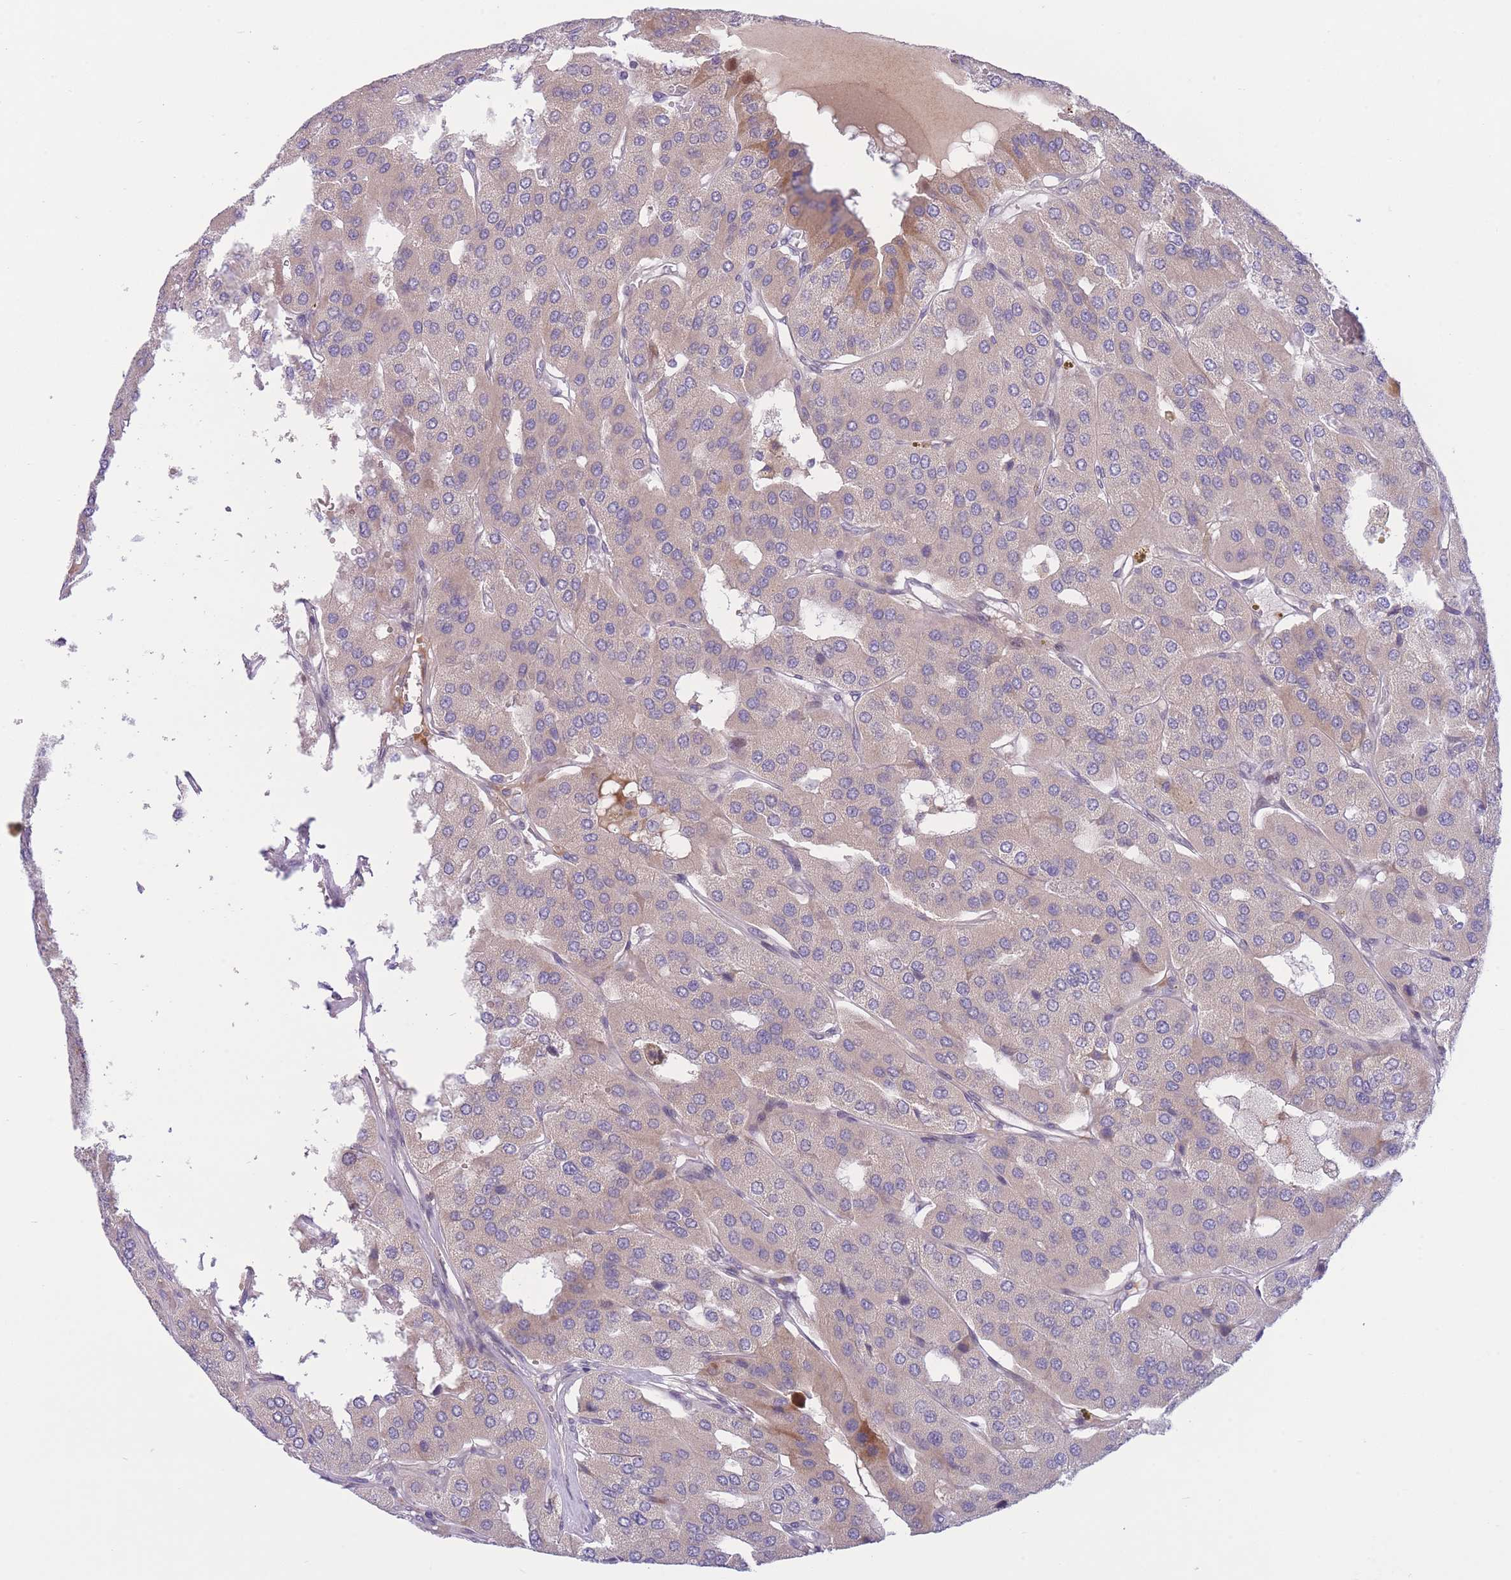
{"staining": {"intensity": "moderate", "quantity": "<25%", "location": "cytoplasmic/membranous"}, "tissue": "parathyroid gland", "cell_type": "Glandular cells", "image_type": "normal", "snomed": [{"axis": "morphology", "description": "Normal tissue, NOS"}, {"axis": "morphology", "description": "Adenoma, NOS"}, {"axis": "topography", "description": "Parathyroid gland"}], "caption": "Moderate cytoplasmic/membranous protein expression is identified in about <25% of glandular cells in parathyroid gland. (brown staining indicates protein expression, while blue staining denotes nuclei).", "gene": "CDC25B", "patient": {"sex": "female", "age": 86}}